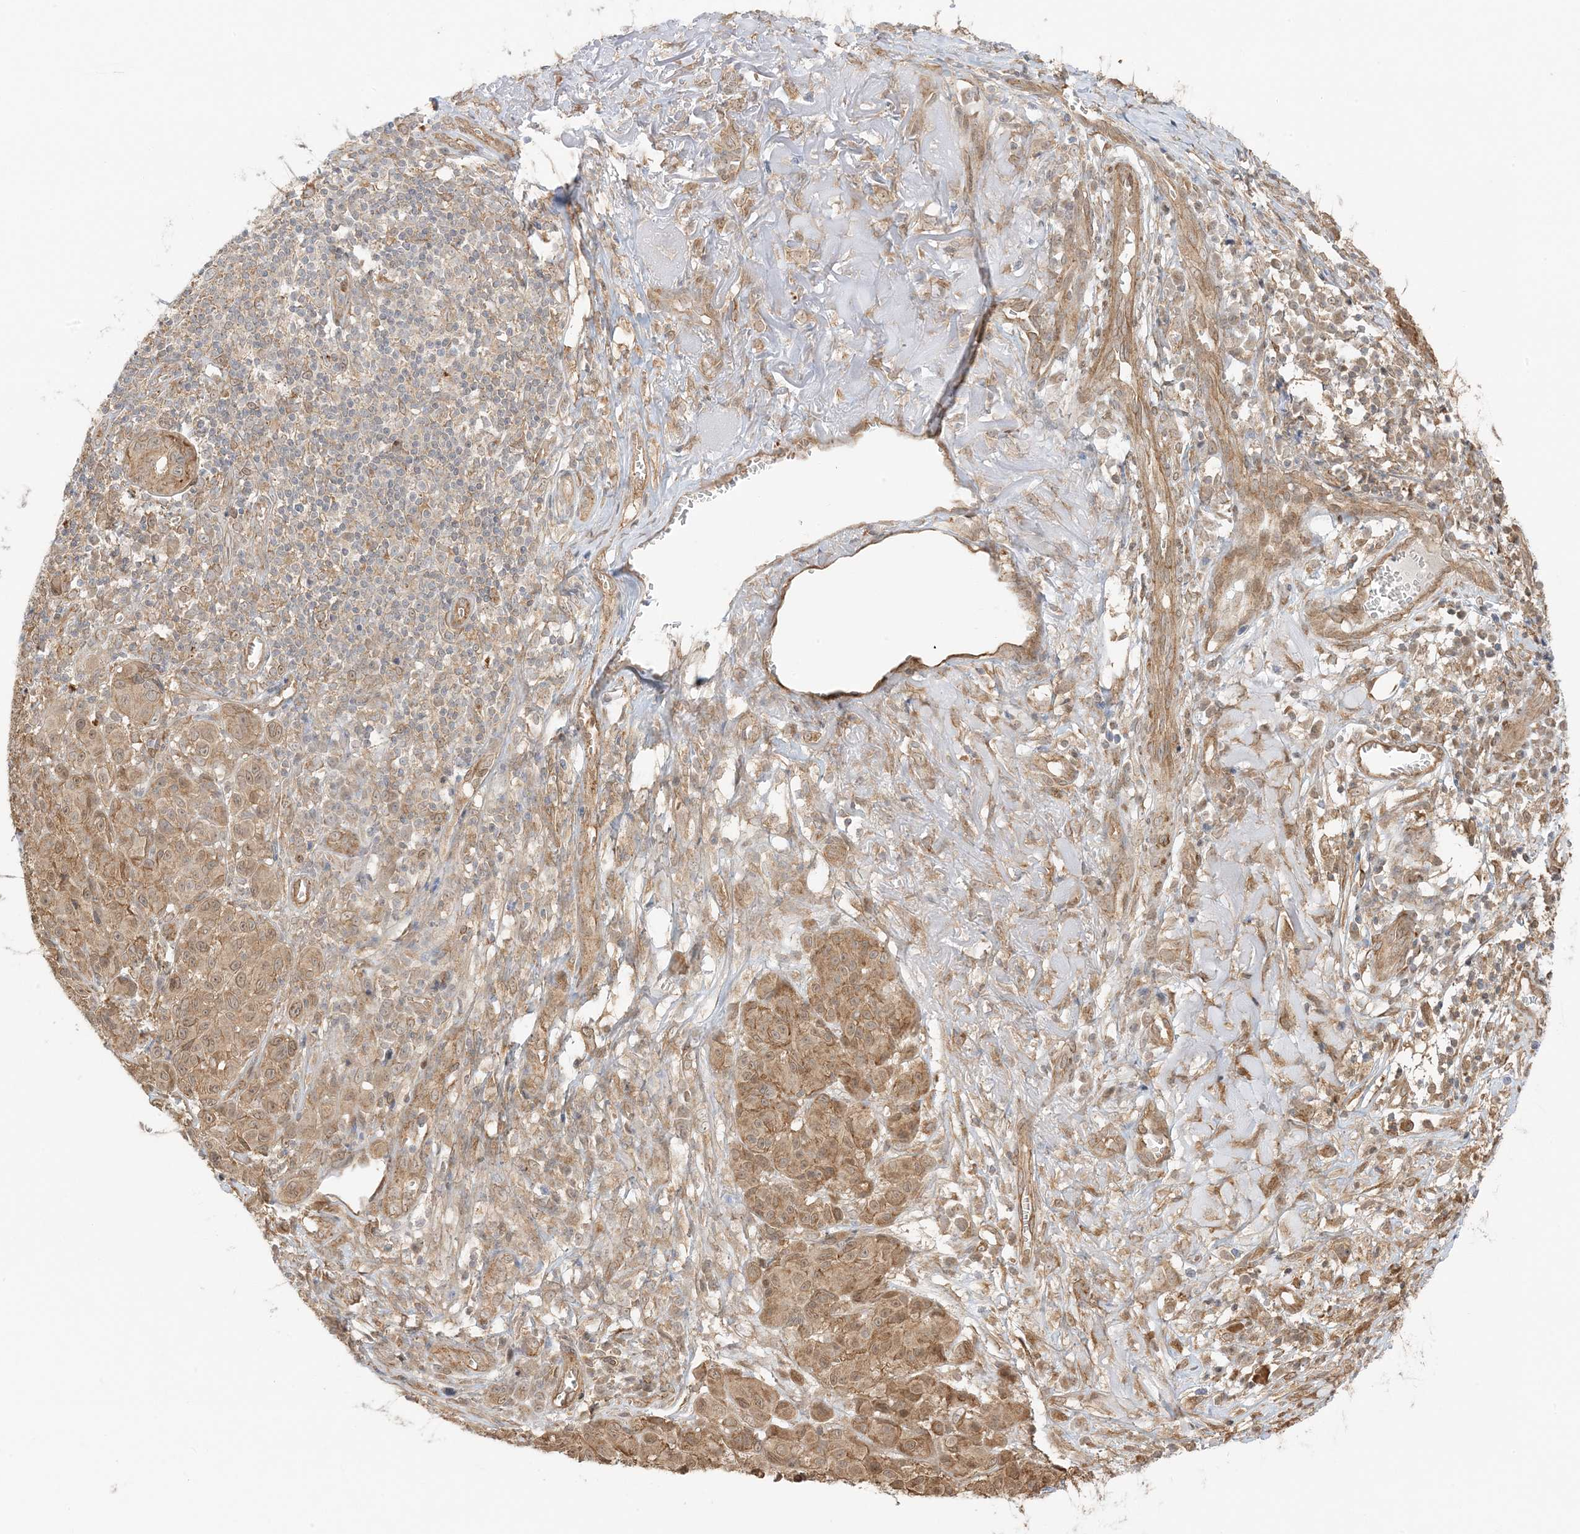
{"staining": {"intensity": "moderate", "quantity": ">75%", "location": "cytoplasmic/membranous"}, "tissue": "melanoma", "cell_type": "Tumor cells", "image_type": "cancer", "snomed": [{"axis": "morphology", "description": "Malignant melanoma, NOS"}, {"axis": "topography", "description": "Skin"}], "caption": "IHC micrograph of melanoma stained for a protein (brown), which exhibits medium levels of moderate cytoplasmic/membranous staining in approximately >75% of tumor cells.", "gene": "UBAP2L", "patient": {"sex": "male", "age": 73}}